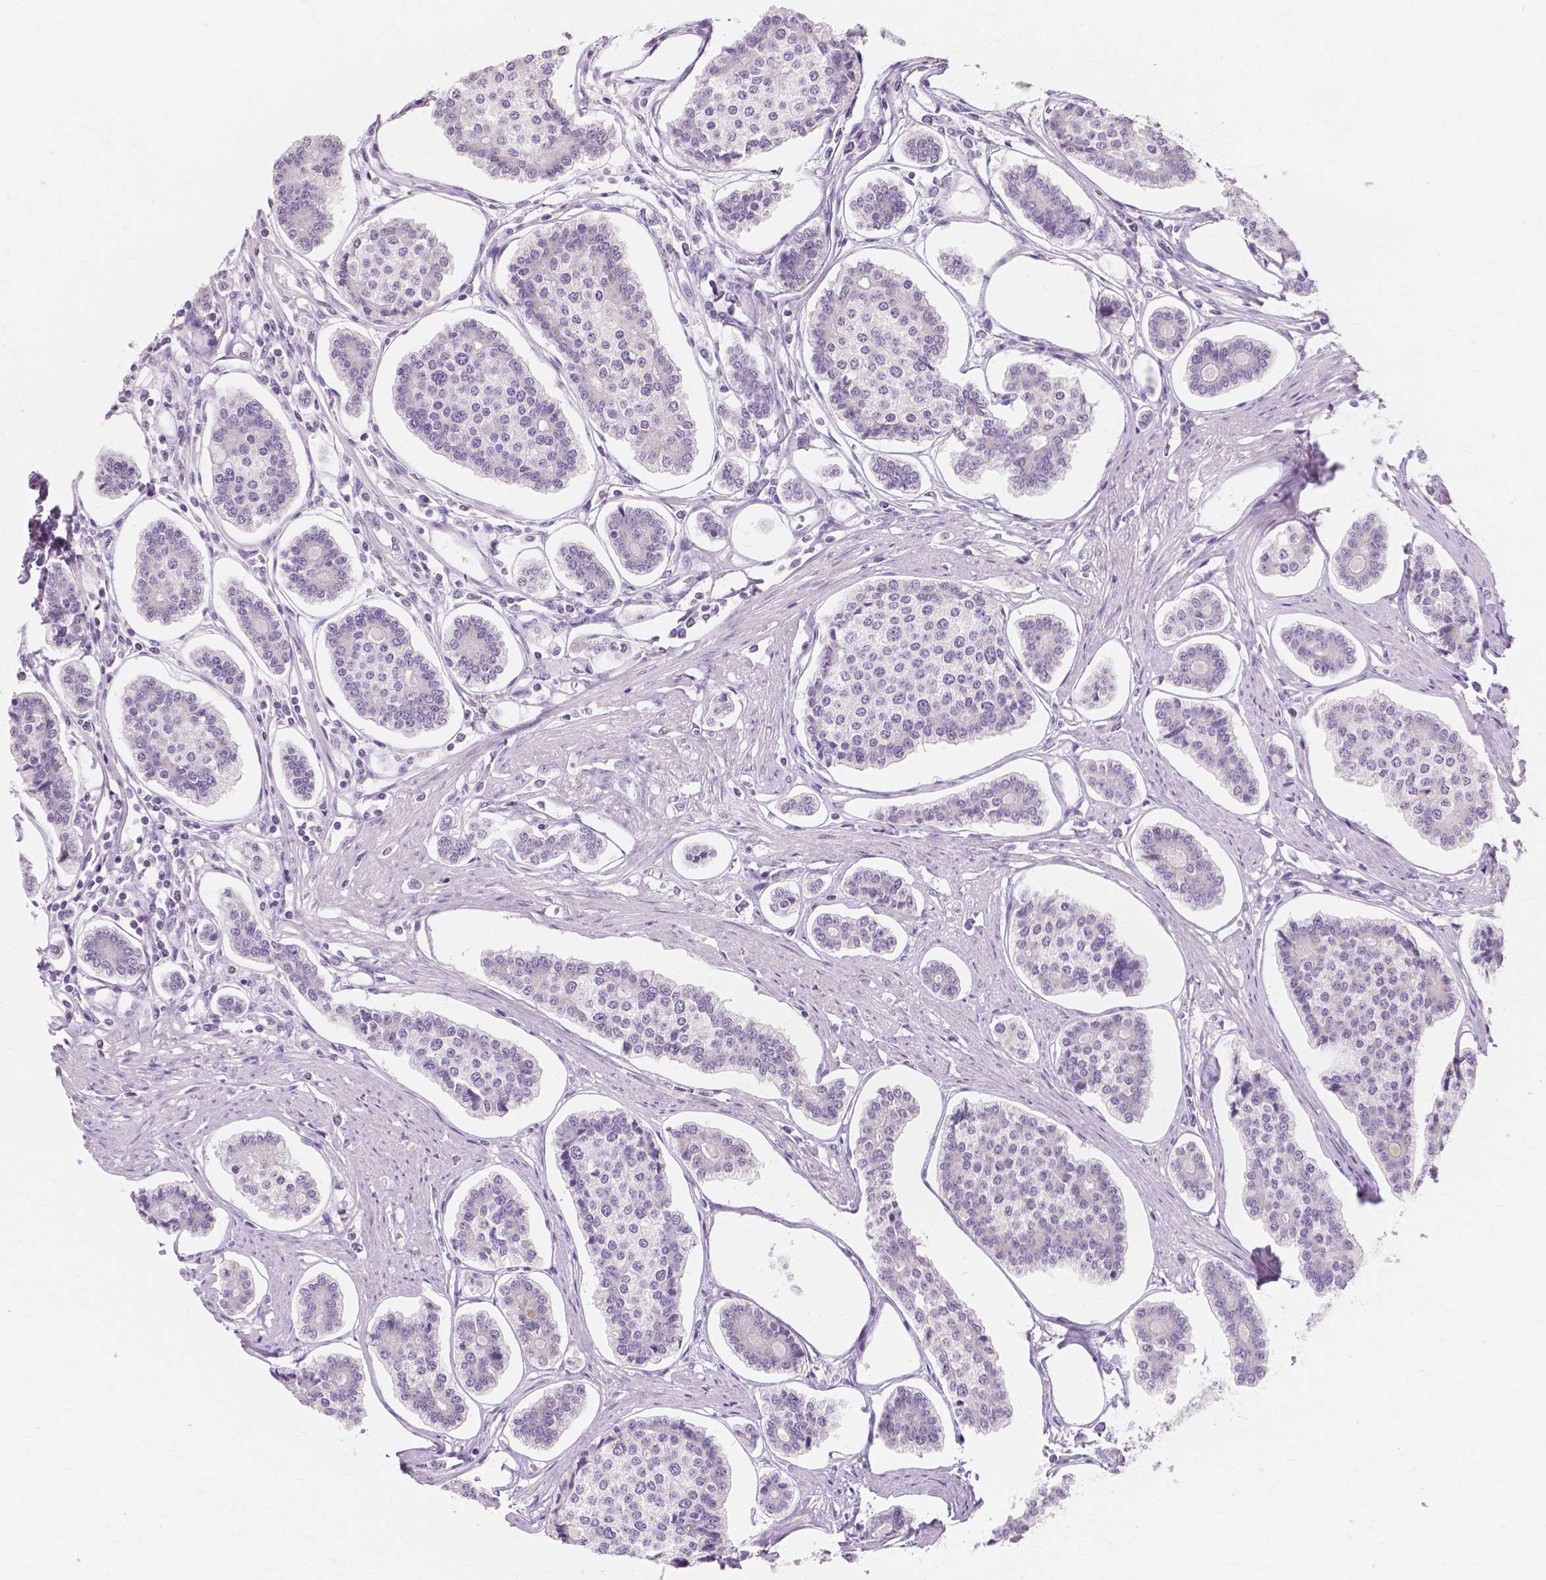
{"staining": {"intensity": "negative", "quantity": "none", "location": "none"}, "tissue": "carcinoid", "cell_type": "Tumor cells", "image_type": "cancer", "snomed": [{"axis": "morphology", "description": "Carcinoid, malignant, NOS"}, {"axis": "topography", "description": "Small intestine"}], "caption": "Immunohistochemistry (IHC) image of carcinoid stained for a protein (brown), which demonstrates no expression in tumor cells.", "gene": "MUC12", "patient": {"sex": "female", "age": 65}}